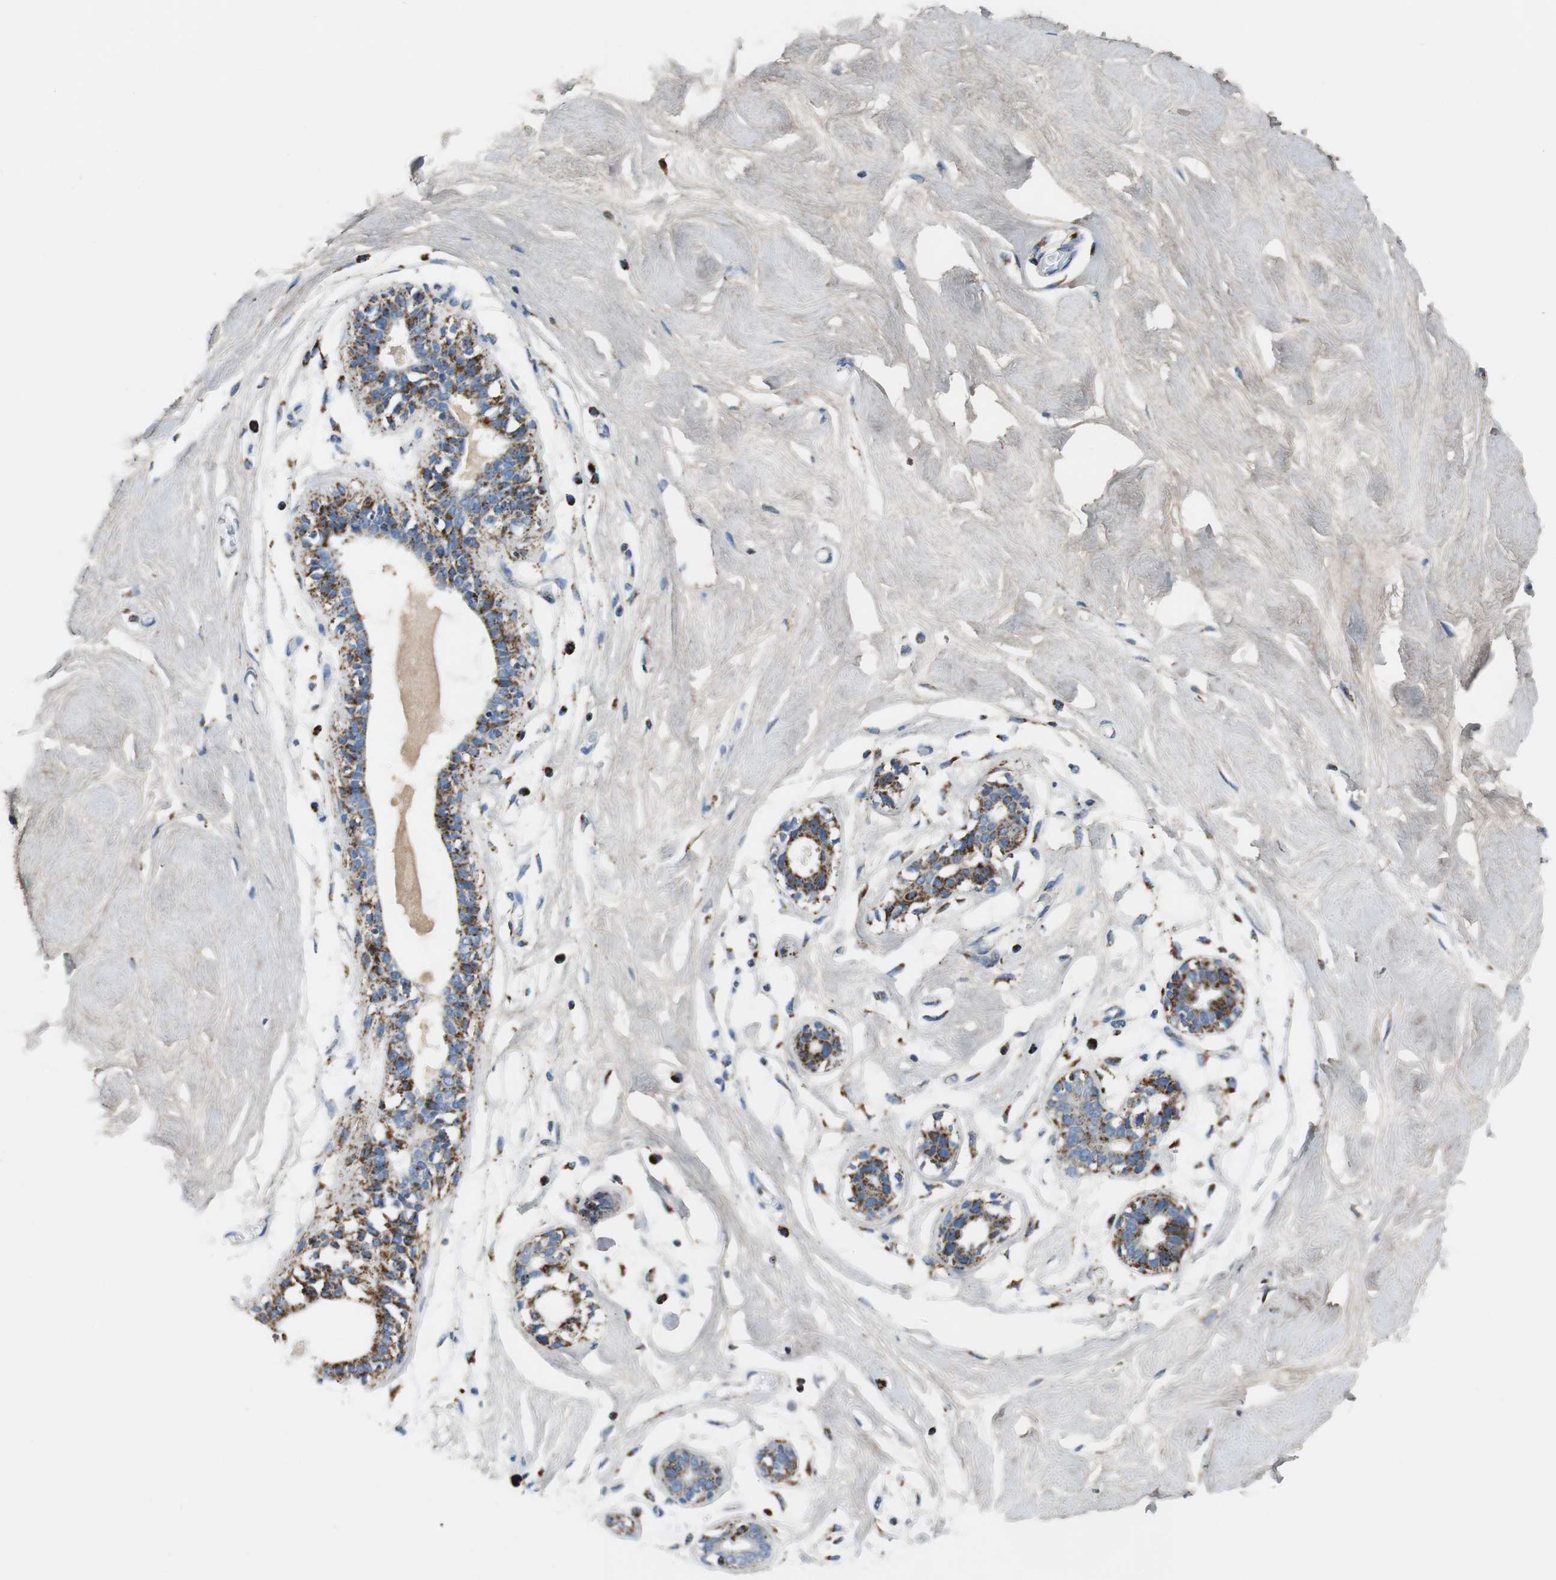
{"staining": {"intensity": "strong", "quantity": ">75%", "location": "cytoplasmic/membranous"}, "tissue": "breast", "cell_type": "Glandular cells", "image_type": "normal", "snomed": [{"axis": "morphology", "description": "Normal tissue, NOS"}, {"axis": "topography", "description": "Breast"}, {"axis": "topography", "description": "Soft tissue"}], "caption": "This is an image of IHC staining of unremarkable breast, which shows strong expression in the cytoplasmic/membranous of glandular cells.", "gene": "C1QTNF7", "patient": {"sex": "female", "age": 25}}